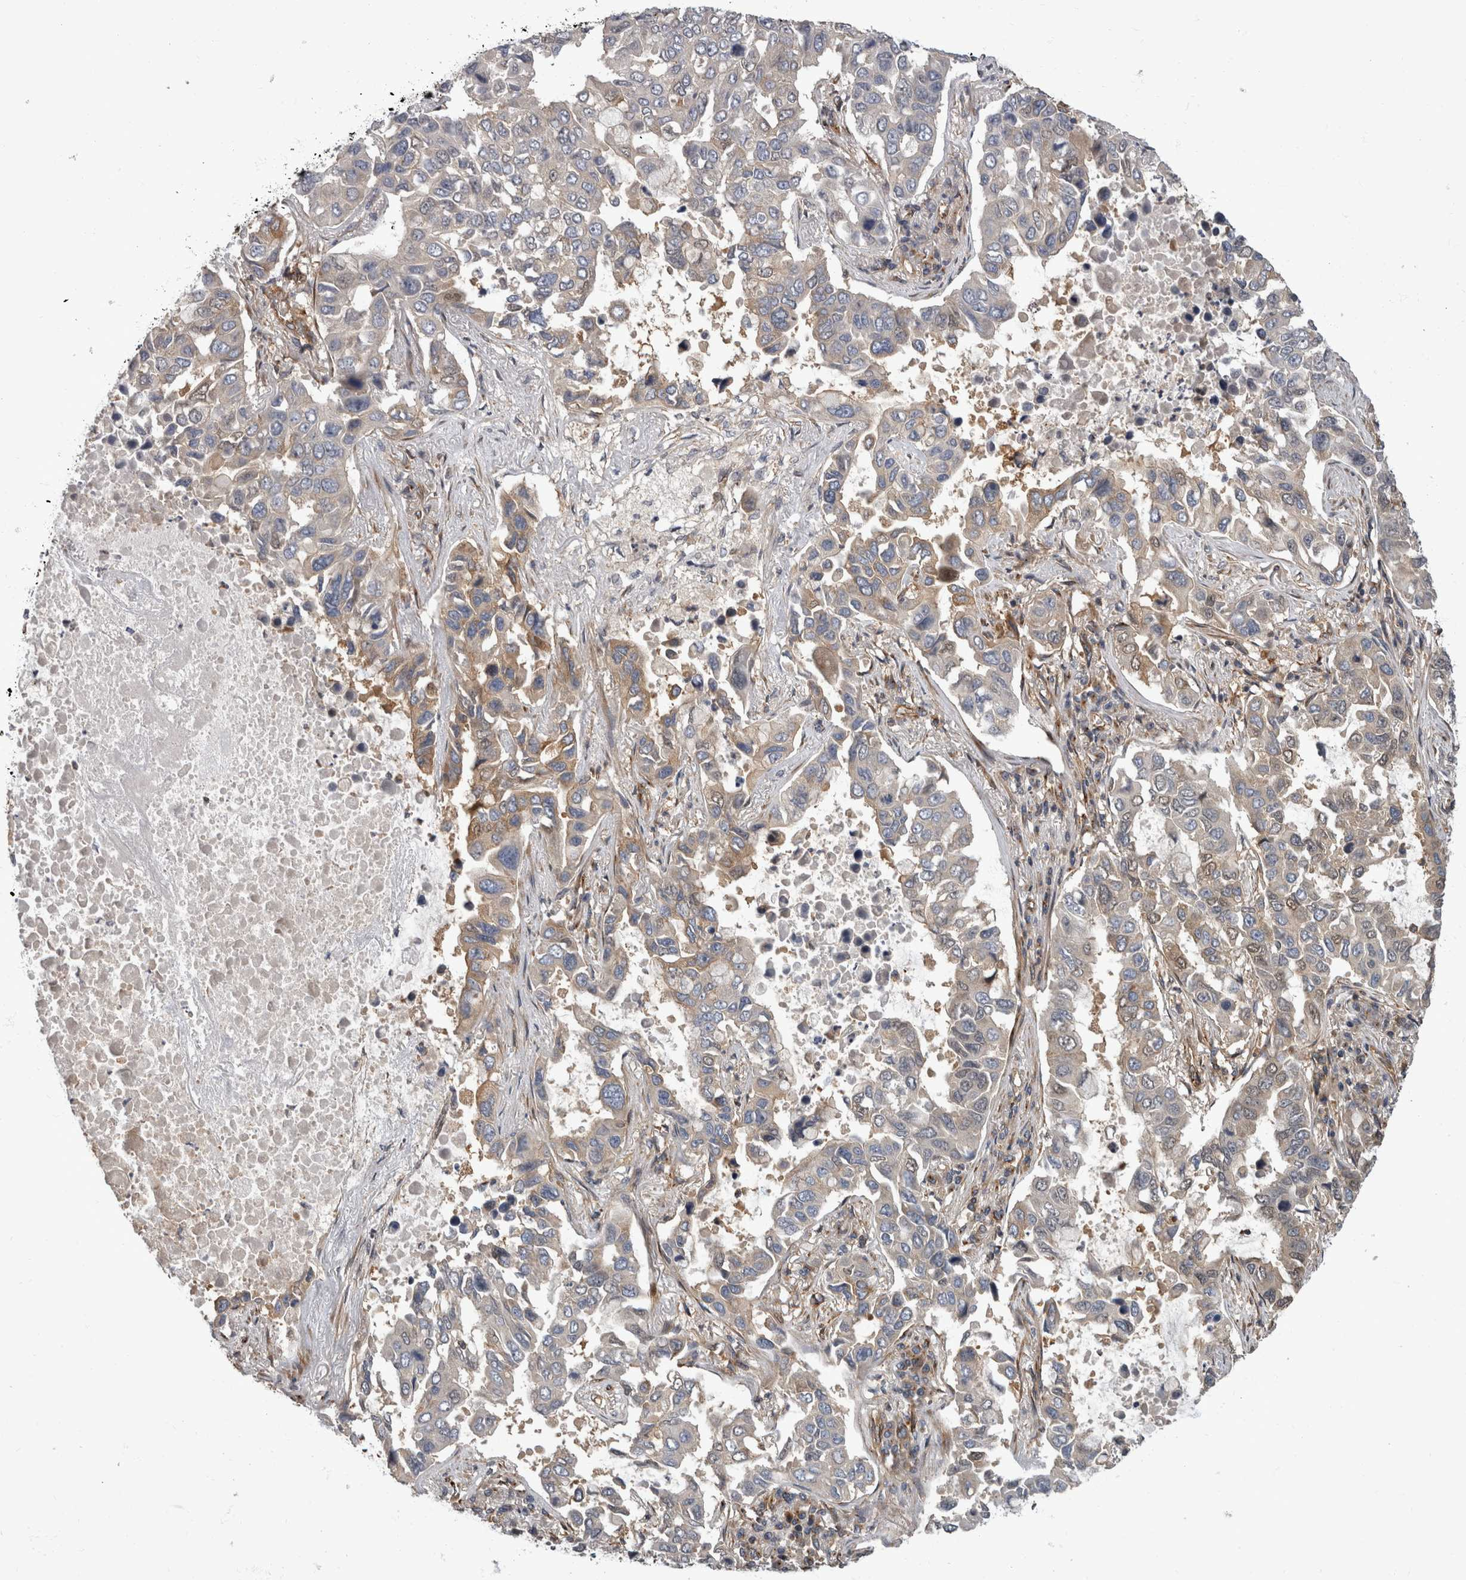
{"staining": {"intensity": "weak", "quantity": "<25%", "location": "cytoplasmic/membranous"}, "tissue": "lung cancer", "cell_type": "Tumor cells", "image_type": "cancer", "snomed": [{"axis": "morphology", "description": "Adenocarcinoma, NOS"}, {"axis": "topography", "description": "Lung"}], "caption": "IHC histopathology image of lung adenocarcinoma stained for a protein (brown), which reveals no expression in tumor cells.", "gene": "HOOK3", "patient": {"sex": "male", "age": 64}}